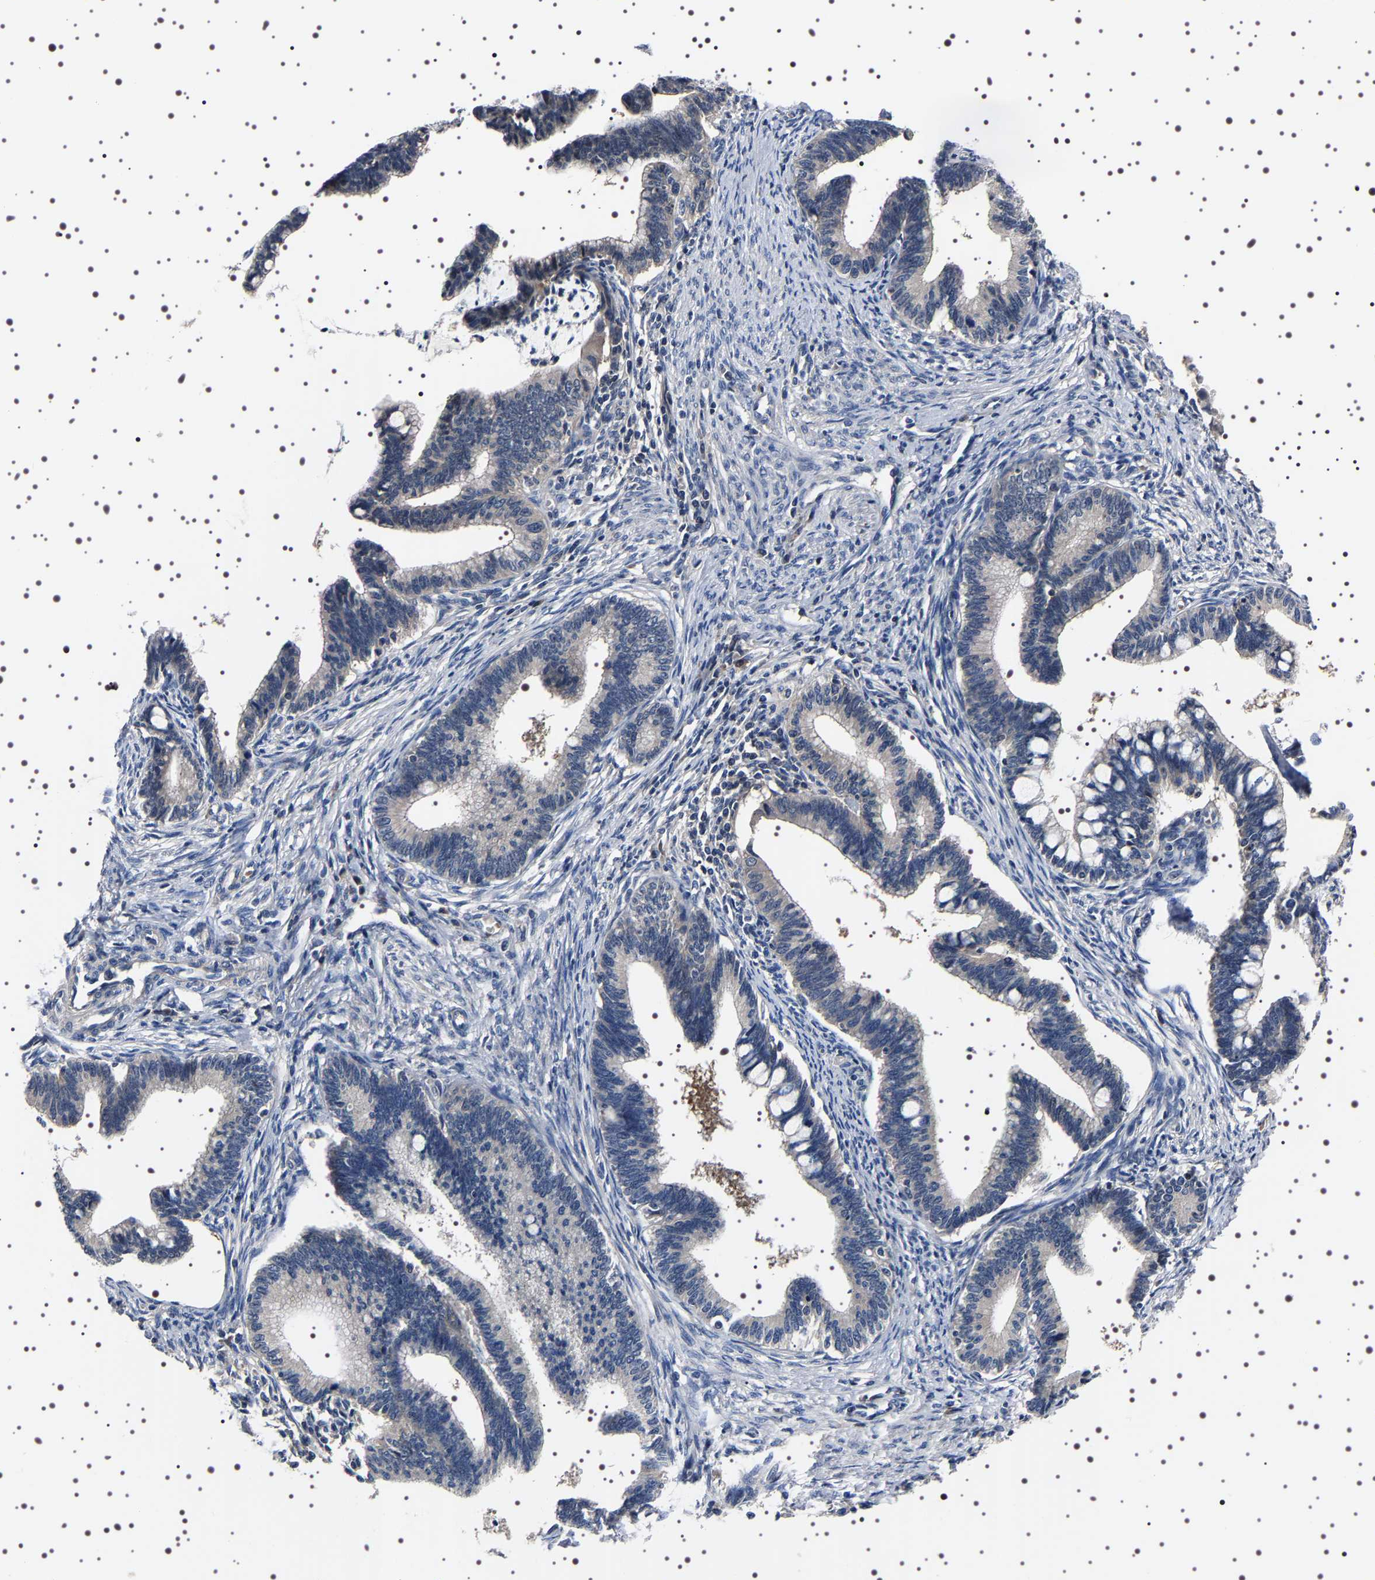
{"staining": {"intensity": "weak", "quantity": "<25%", "location": "cytoplasmic/membranous"}, "tissue": "cervical cancer", "cell_type": "Tumor cells", "image_type": "cancer", "snomed": [{"axis": "morphology", "description": "Adenocarcinoma, NOS"}, {"axis": "topography", "description": "Cervix"}], "caption": "A high-resolution image shows IHC staining of cervical cancer (adenocarcinoma), which reveals no significant staining in tumor cells.", "gene": "TARBP1", "patient": {"sex": "female", "age": 36}}